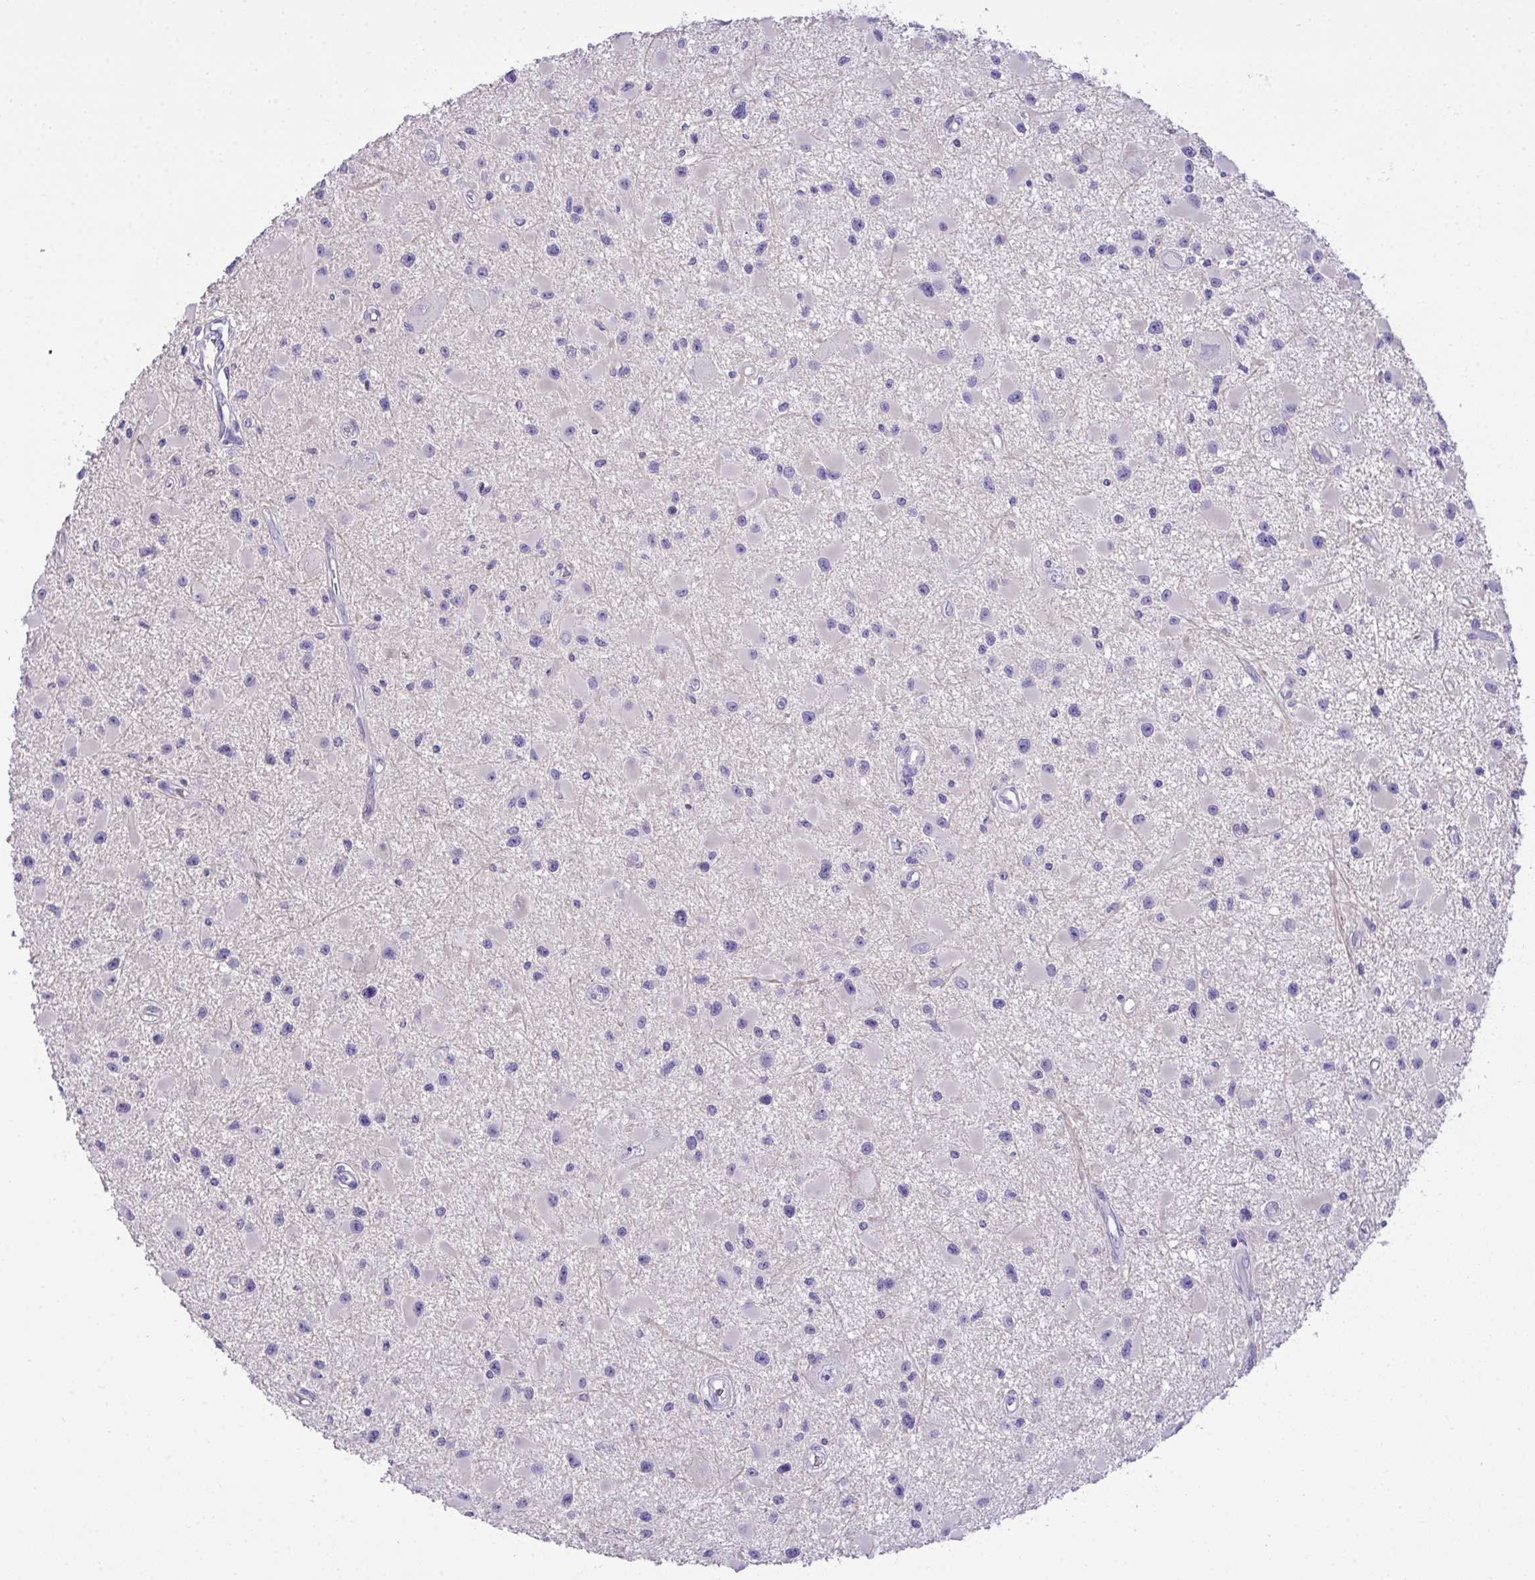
{"staining": {"intensity": "negative", "quantity": "none", "location": "none"}, "tissue": "glioma", "cell_type": "Tumor cells", "image_type": "cancer", "snomed": [{"axis": "morphology", "description": "Glioma, malignant, High grade"}, {"axis": "topography", "description": "Brain"}], "caption": "Immunohistochemical staining of human malignant glioma (high-grade) displays no significant positivity in tumor cells.", "gene": "TMCO5A", "patient": {"sex": "male", "age": 54}}